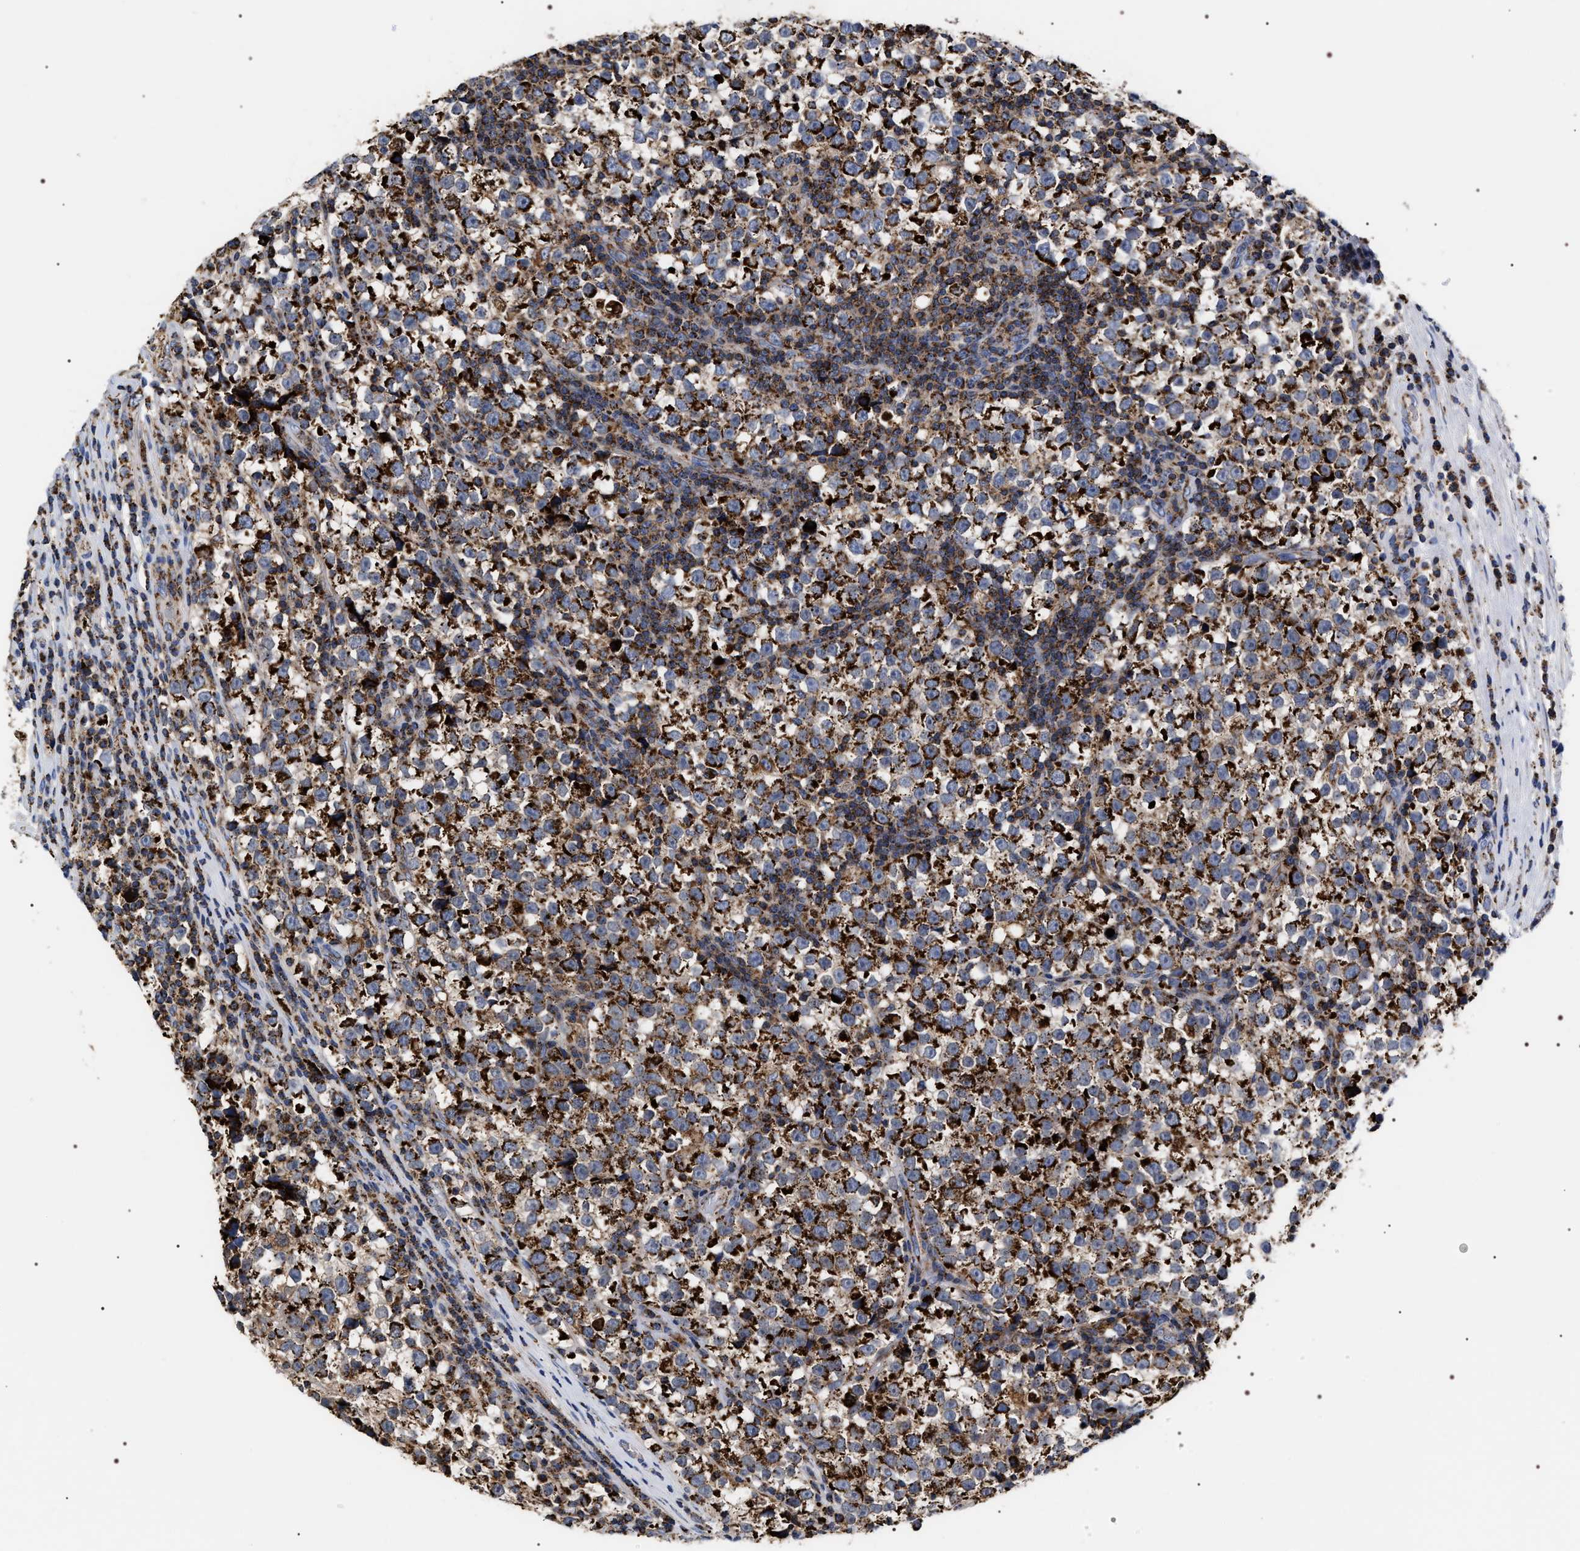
{"staining": {"intensity": "strong", "quantity": ">75%", "location": "cytoplasmic/membranous"}, "tissue": "testis cancer", "cell_type": "Tumor cells", "image_type": "cancer", "snomed": [{"axis": "morphology", "description": "Normal tissue, NOS"}, {"axis": "morphology", "description": "Seminoma, NOS"}, {"axis": "topography", "description": "Testis"}], "caption": "Human seminoma (testis) stained with a protein marker exhibits strong staining in tumor cells.", "gene": "COG5", "patient": {"sex": "male", "age": 43}}